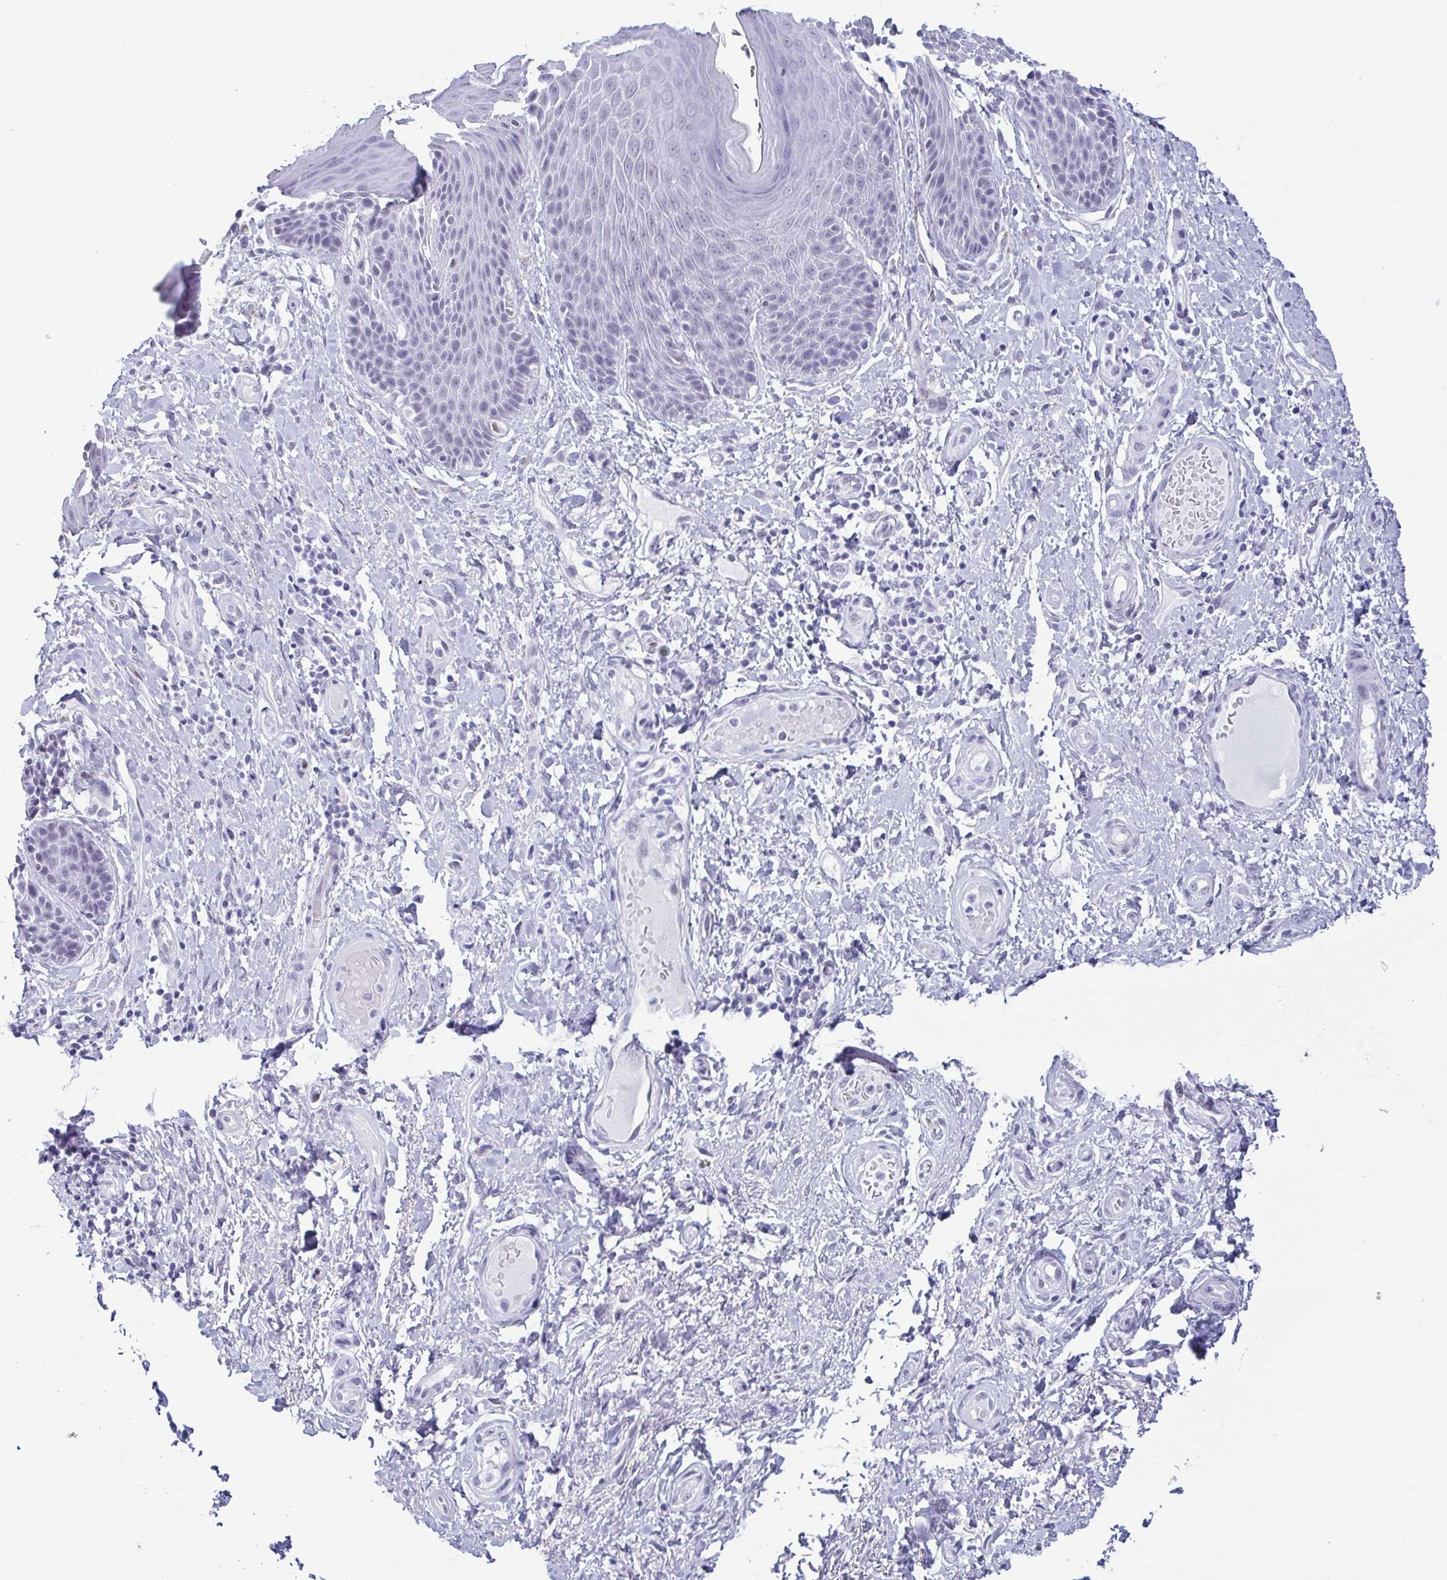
{"staining": {"intensity": "negative", "quantity": "none", "location": "none"}, "tissue": "skin", "cell_type": "Epidermal cells", "image_type": "normal", "snomed": [{"axis": "morphology", "description": "Normal tissue, NOS"}, {"axis": "topography", "description": "Anal"}, {"axis": "topography", "description": "Peripheral nerve tissue"}], "caption": "A high-resolution micrograph shows IHC staining of normal skin, which exhibits no significant expression in epidermal cells.", "gene": "SUGP2", "patient": {"sex": "male", "age": 51}}